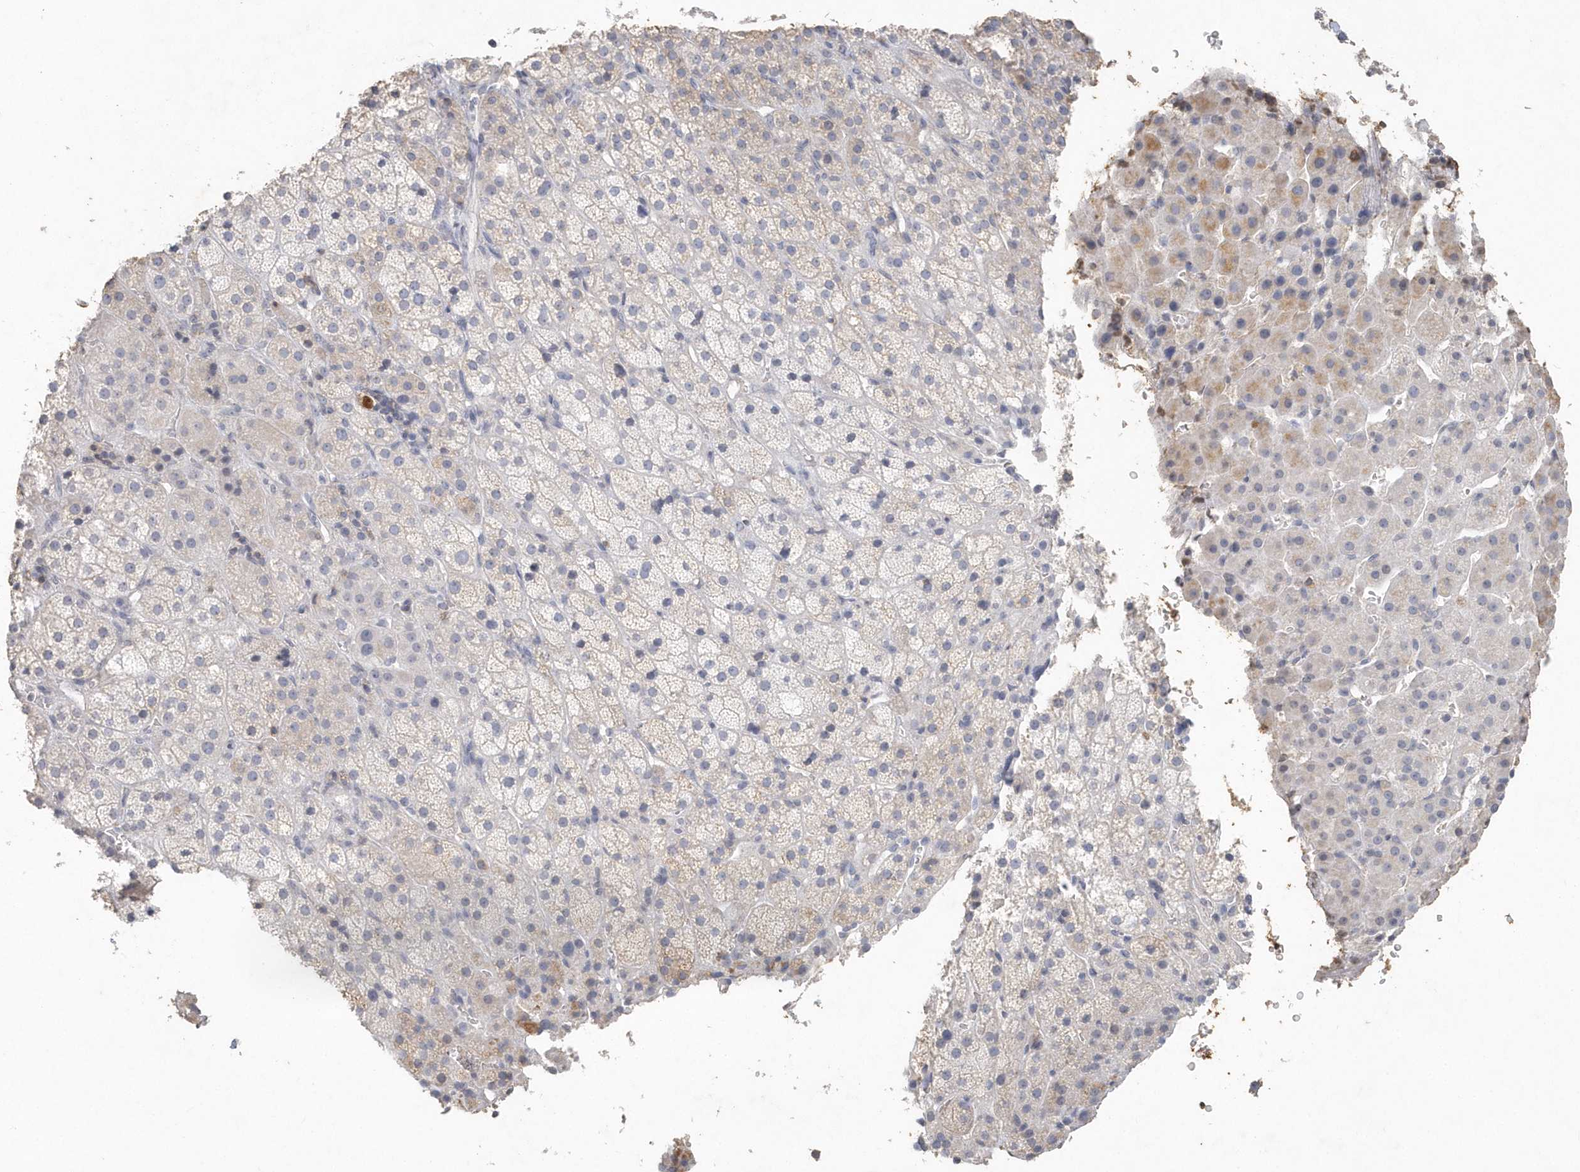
{"staining": {"intensity": "moderate", "quantity": "<25%", "location": "cytoplasmic/membranous"}, "tissue": "adrenal gland", "cell_type": "Glandular cells", "image_type": "normal", "snomed": [{"axis": "morphology", "description": "Normal tissue, NOS"}, {"axis": "topography", "description": "Adrenal gland"}], "caption": "DAB (3,3'-diaminobenzidine) immunohistochemical staining of normal human adrenal gland shows moderate cytoplasmic/membranous protein staining in approximately <25% of glandular cells.", "gene": "PDCD1", "patient": {"sex": "female", "age": 57}}